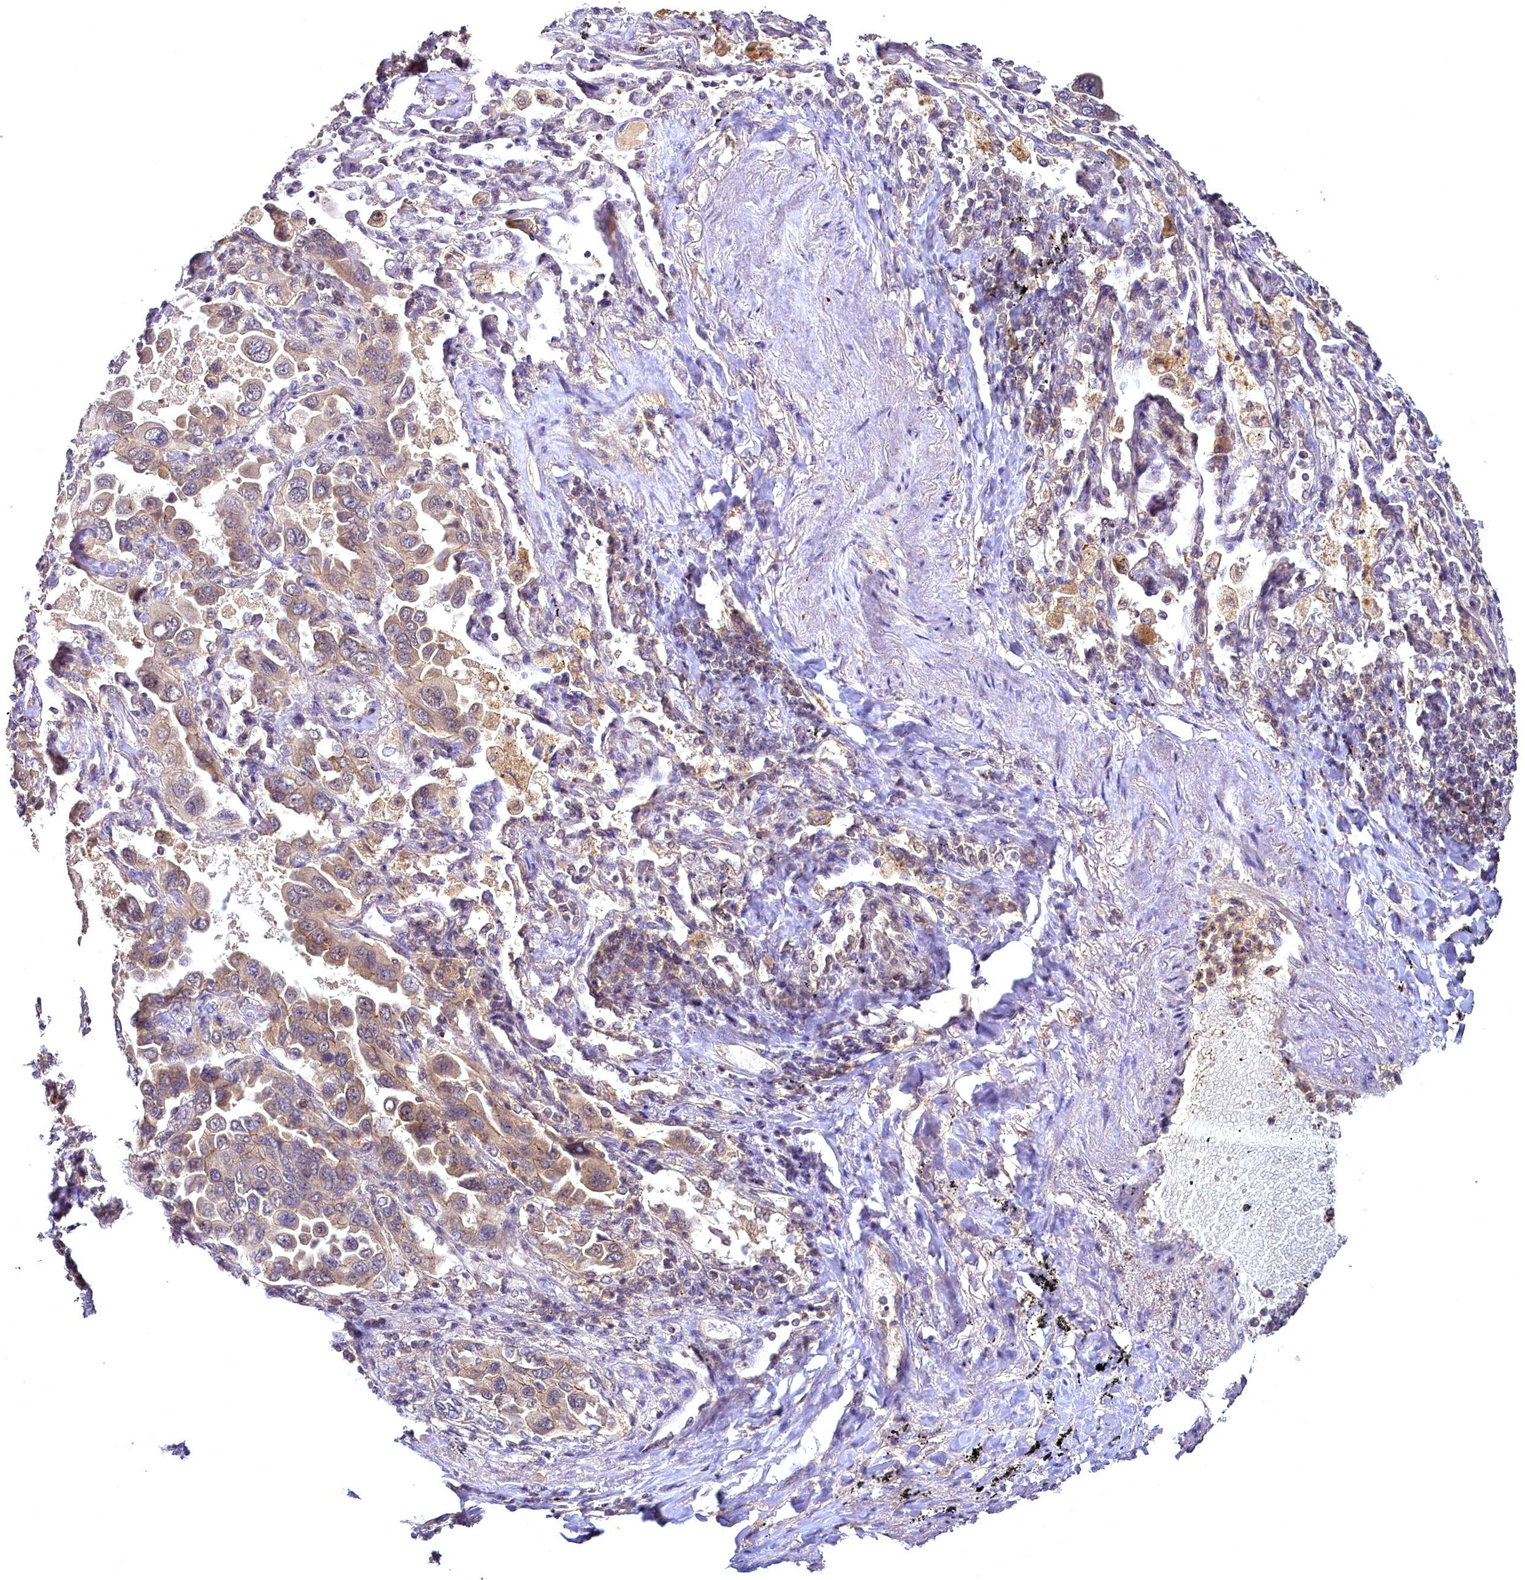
{"staining": {"intensity": "weak", "quantity": "25%-75%", "location": "cytoplasmic/membranous"}, "tissue": "lung cancer", "cell_type": "Tumor cells", "image_type": "cancer", "snomed": [{"axis": "morphology", "description": "Adenocarcinoma, NOS"}, {"axis": "topography", "description": "Lung"}], "caption": "Lung adenocarcinoma was stained to show a protein in brown. There is low levels of weak cytoplasmic/membranous positivity in about 25%-75% of tumor cells. (IHC, brightfield microscopy, high magnification).", "gene": "TMEM39A", "patient": {"sex": "male", "age": 64}}